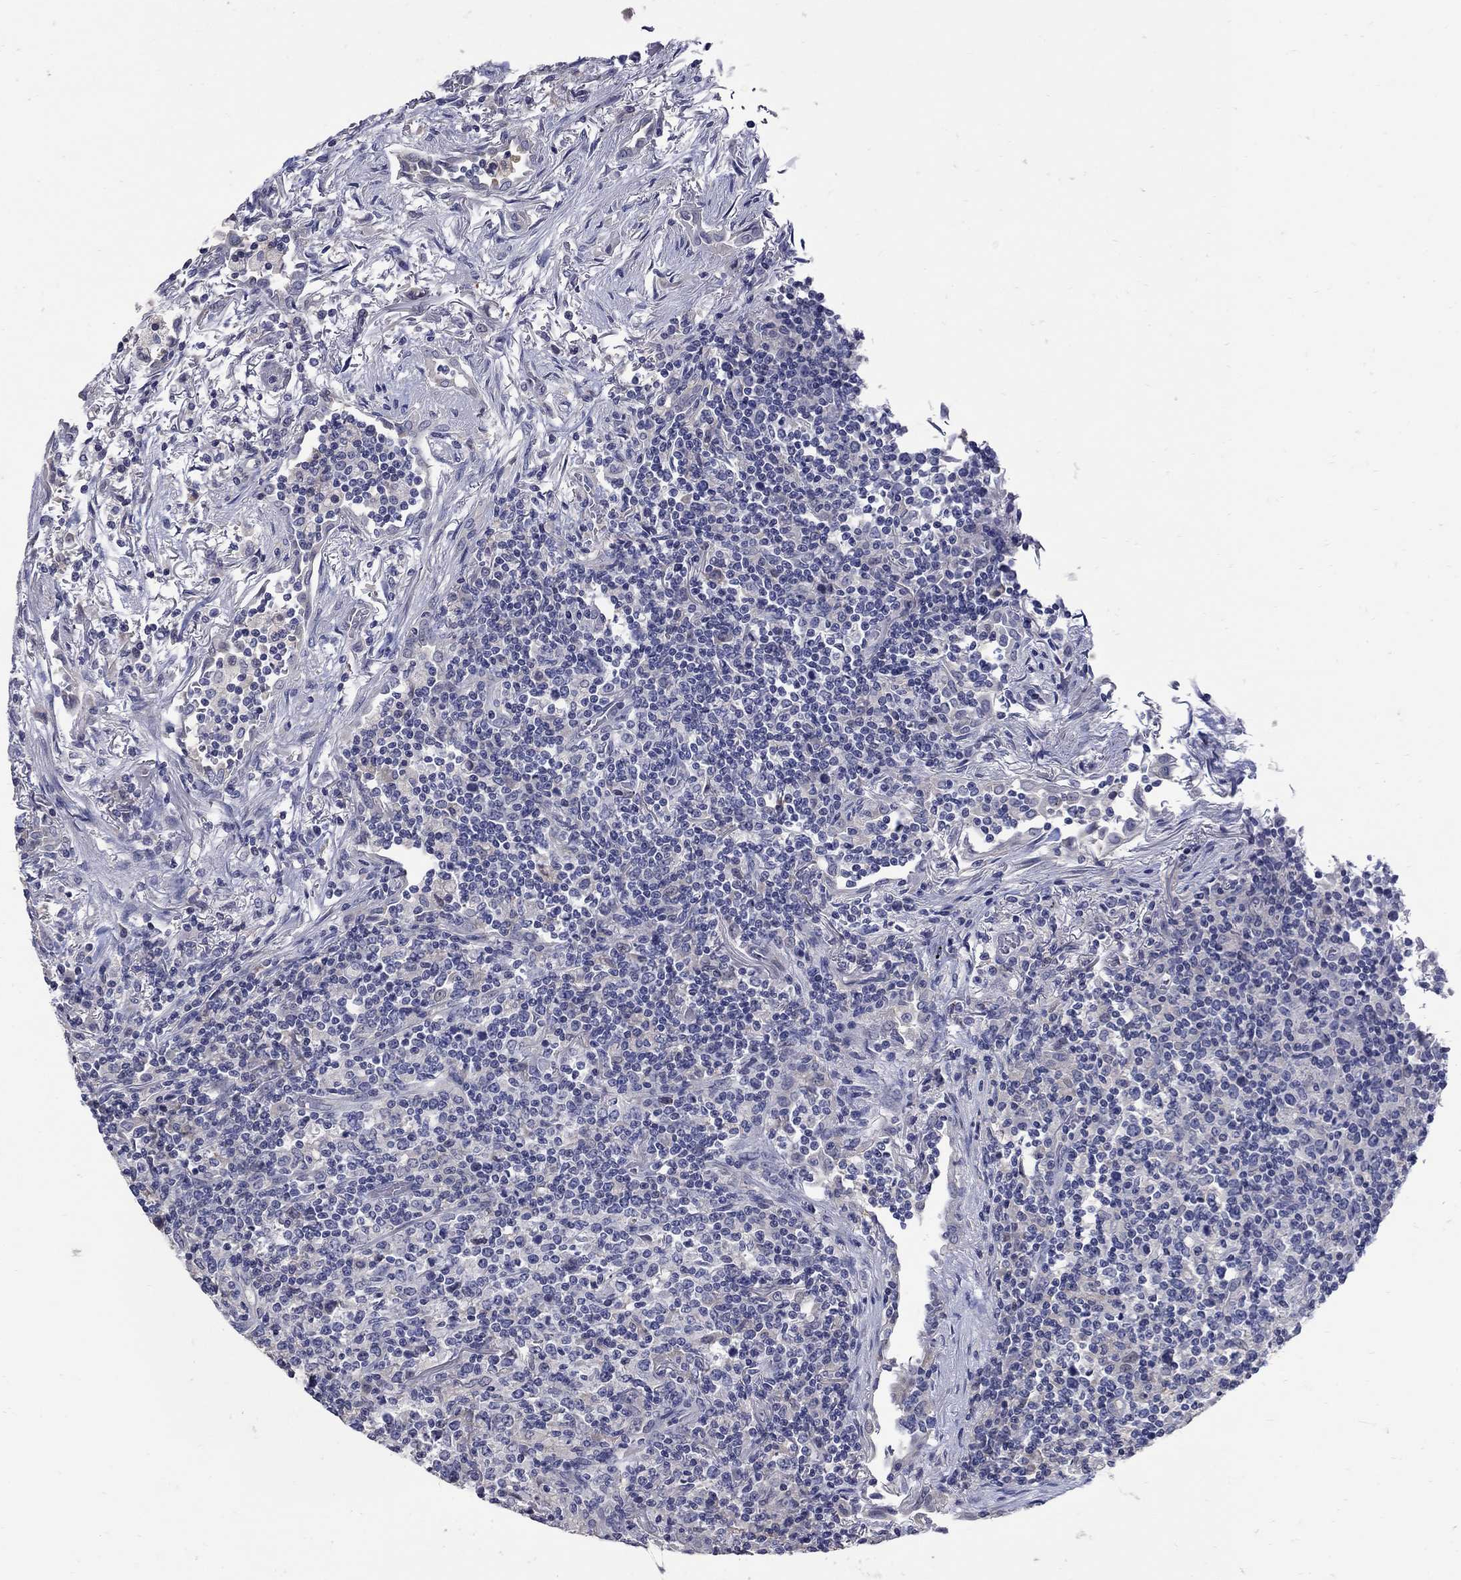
{"staining": {"intensity": "negative", "quantity": "none", "location": "none"}, "tissue": "lymphoma", "cell_type": "Tumor cells", "image_type": "cancer", "snomed": [{"axis": "morphology", "description": "Malignant lymphoma, non-Hodgkin's type, High grade"}, {"axis": "topography", "description": "Lung"}], "caption": "The histopathology image demonstrates no significant expression in tumor cells of malignant lymphoma, non-Hodgkin's type (high-grade). (Immunohistochemistry (ihc), brightfield microscopy, high magnification).", "gene": "CETN1", "patient": {"sex": "male", "age": 79}}